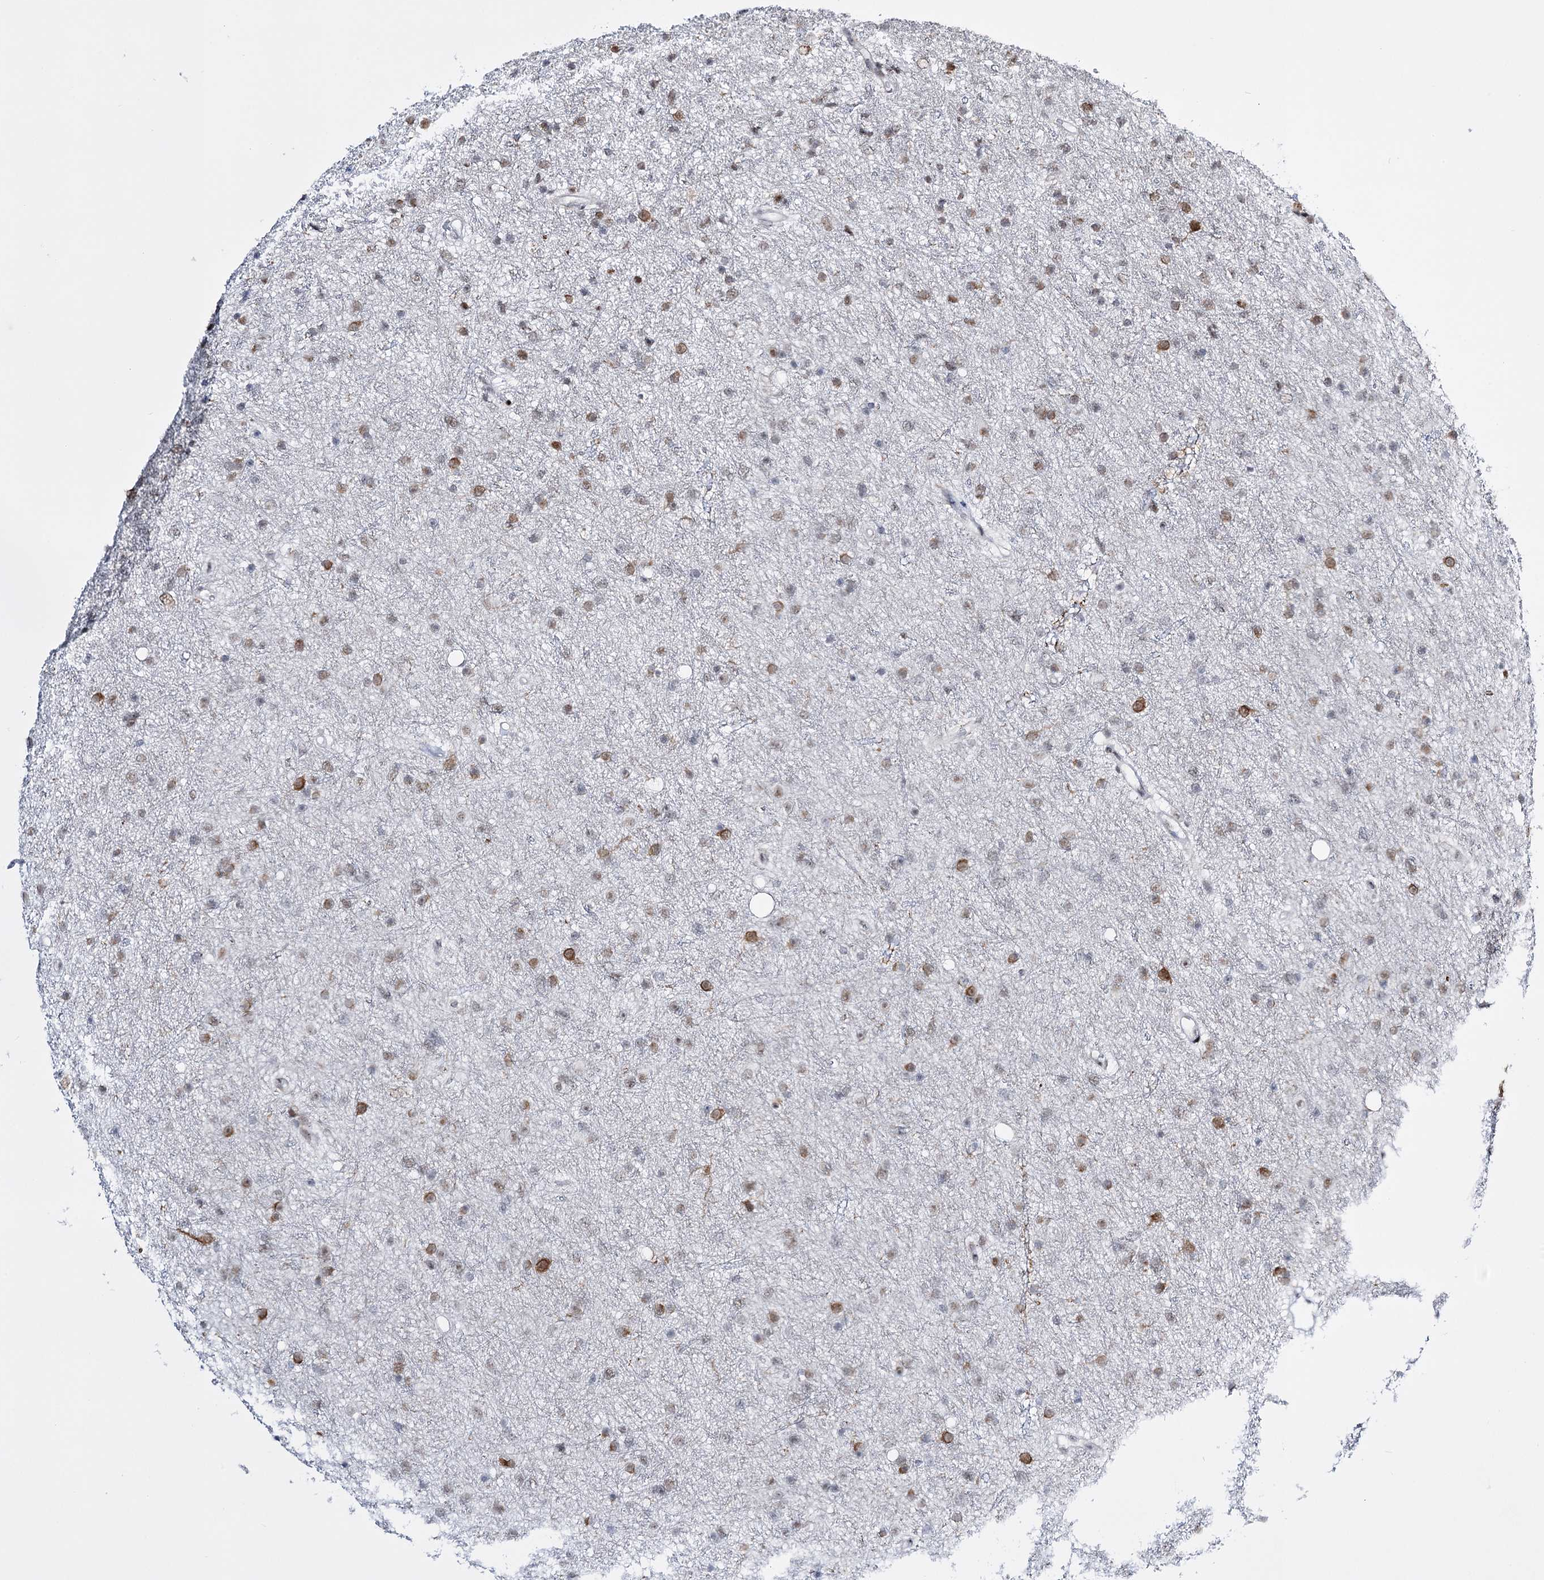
{"staining": {"intensity": "moderate", "quantity": "<25%", "location": "nuclear"}, "tissue": "glioma", "cell_type": "Tumor cells", "image_type": "cancer", "snomed": [{"axis": "morphology", "description": "Glioma, malignant, Low grade"}, {"axis": "topography", "description": "Cerebral cortex"}], "caption": "High-power microscopy captured an immunohistochemistry (IHC) photomicrograph of glioma, revealing moderate nuclear expression in about <25% of tumor cells.", "gene": "RBM15B", "patient": {"sex": "female", "age": 39}}